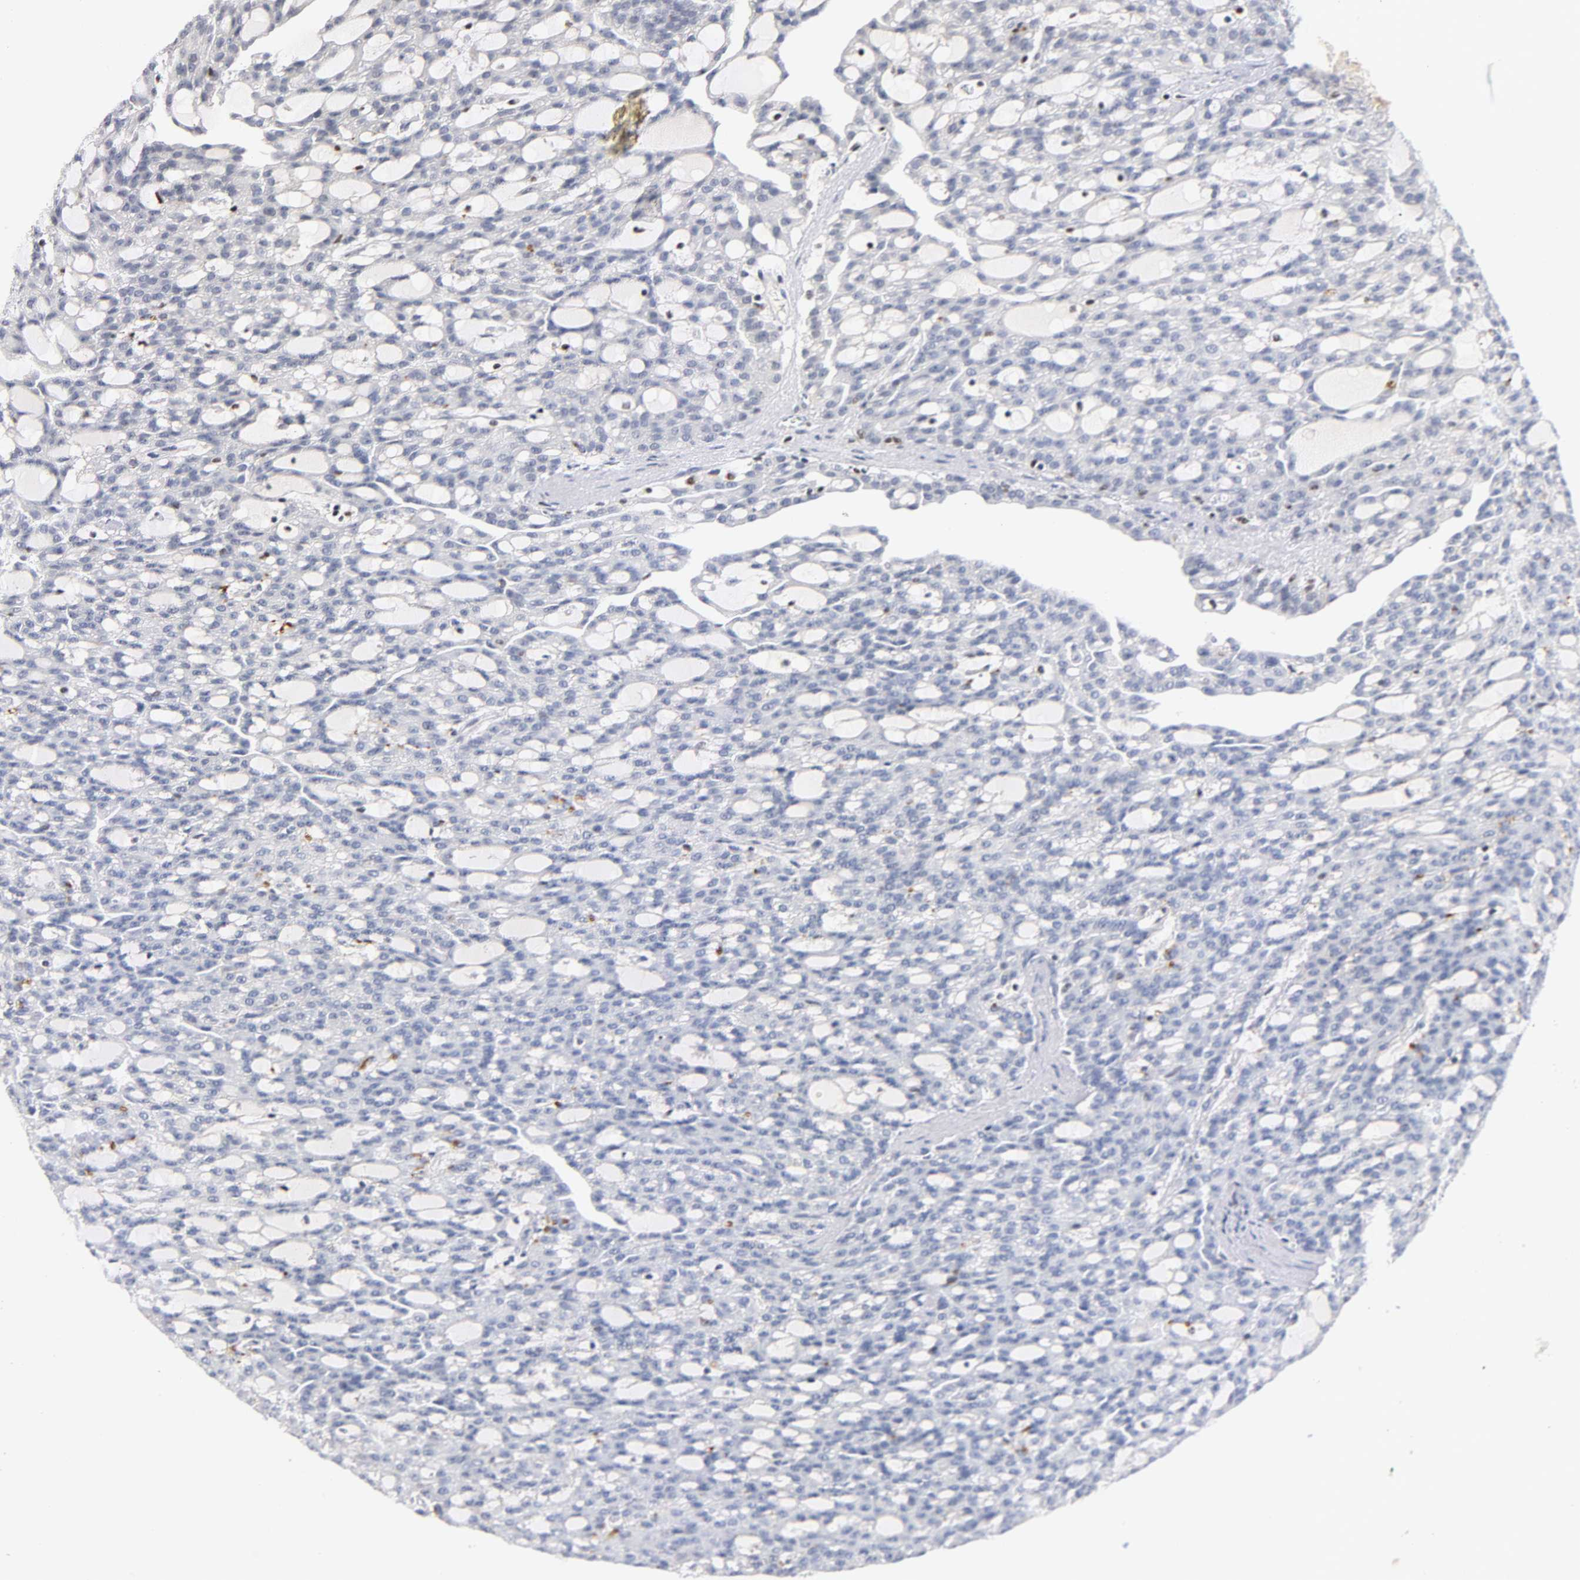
{"staining": {"intensity": "negative", "quantity": "none", "location": "none"}, "tissue": "renal cancer", "cell_type": "Tumor cells", "image_type": "cancer", "snomed": [{"axis": "morphology", "description": "Adenocarcinoma, NOS"}, {"axis": "topography", "description": "Kidney"}], "caption": "Immunohistochemistry (IHC) histopathology image of neoplastic tissue: human renal adenocarcinoma stained with DAB reveals no significant protein positivity in tumor cells. The staining is performed using DAB (3,3'-diaminobenzidine) brown chromogen with nuclei counter-stained in using hematoxylin.", "gene": "RUNX1", "patient": {"sex": "male", "age": 63}}